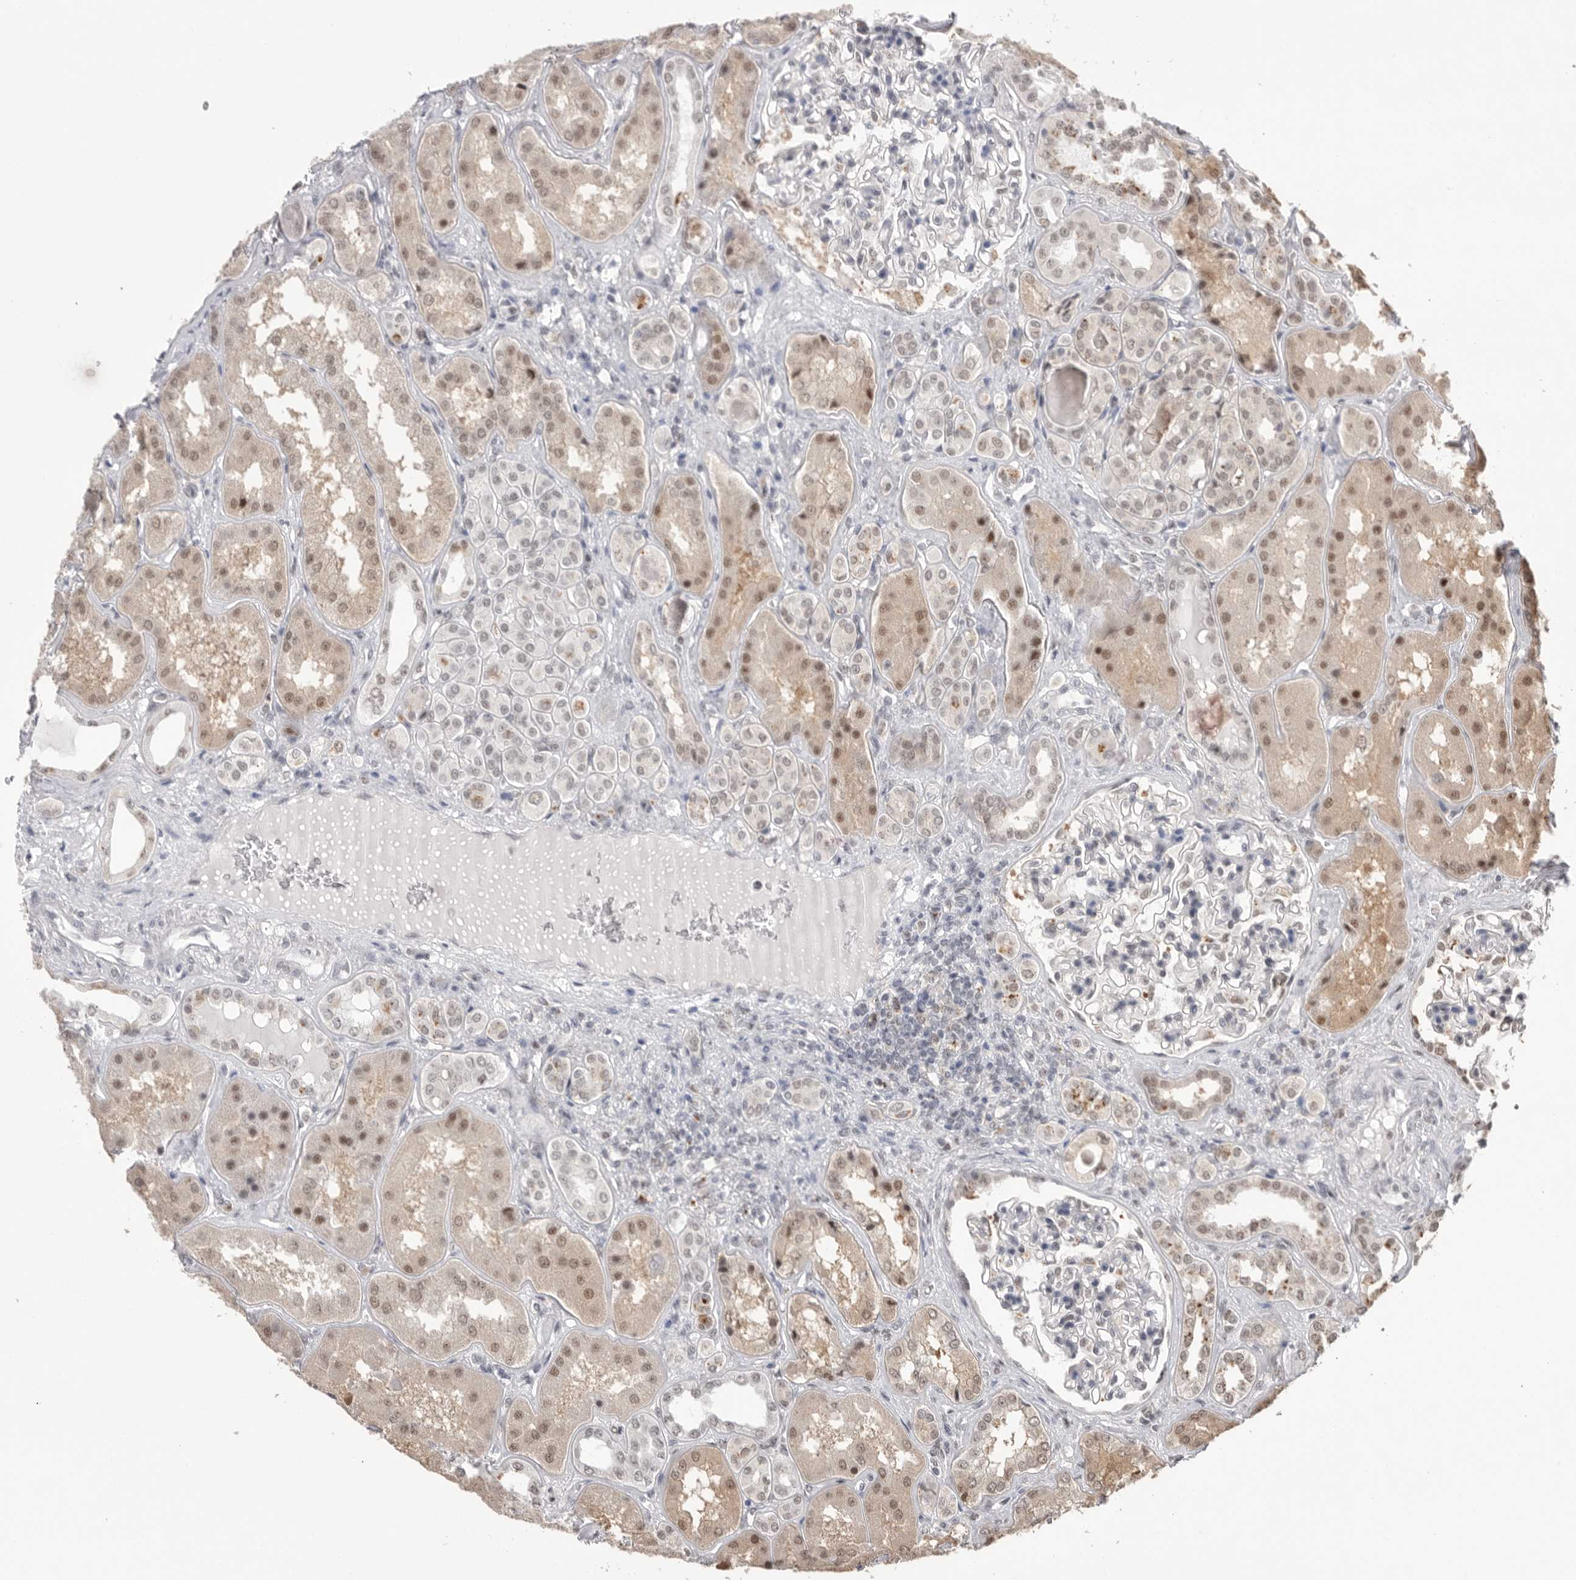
{"staining": {"intensity": "weak", "quantity": "<25%", "location": "nuclear"}, "tissue": "kidney", "cell_type": "Cells in glomeruli", "image_type": "normal", "snomed": [{"axis": "morphology", "description": "Normal tissue, NOS"}, {"axis": "topography", "description": "Kidney"}], "caption": "Protein analysis of unremarkable kidney exhibits no significant staining in cells in glomeruli.", "gene": "BCLAF3", "patient": {"sex": "female", "age": 56}}